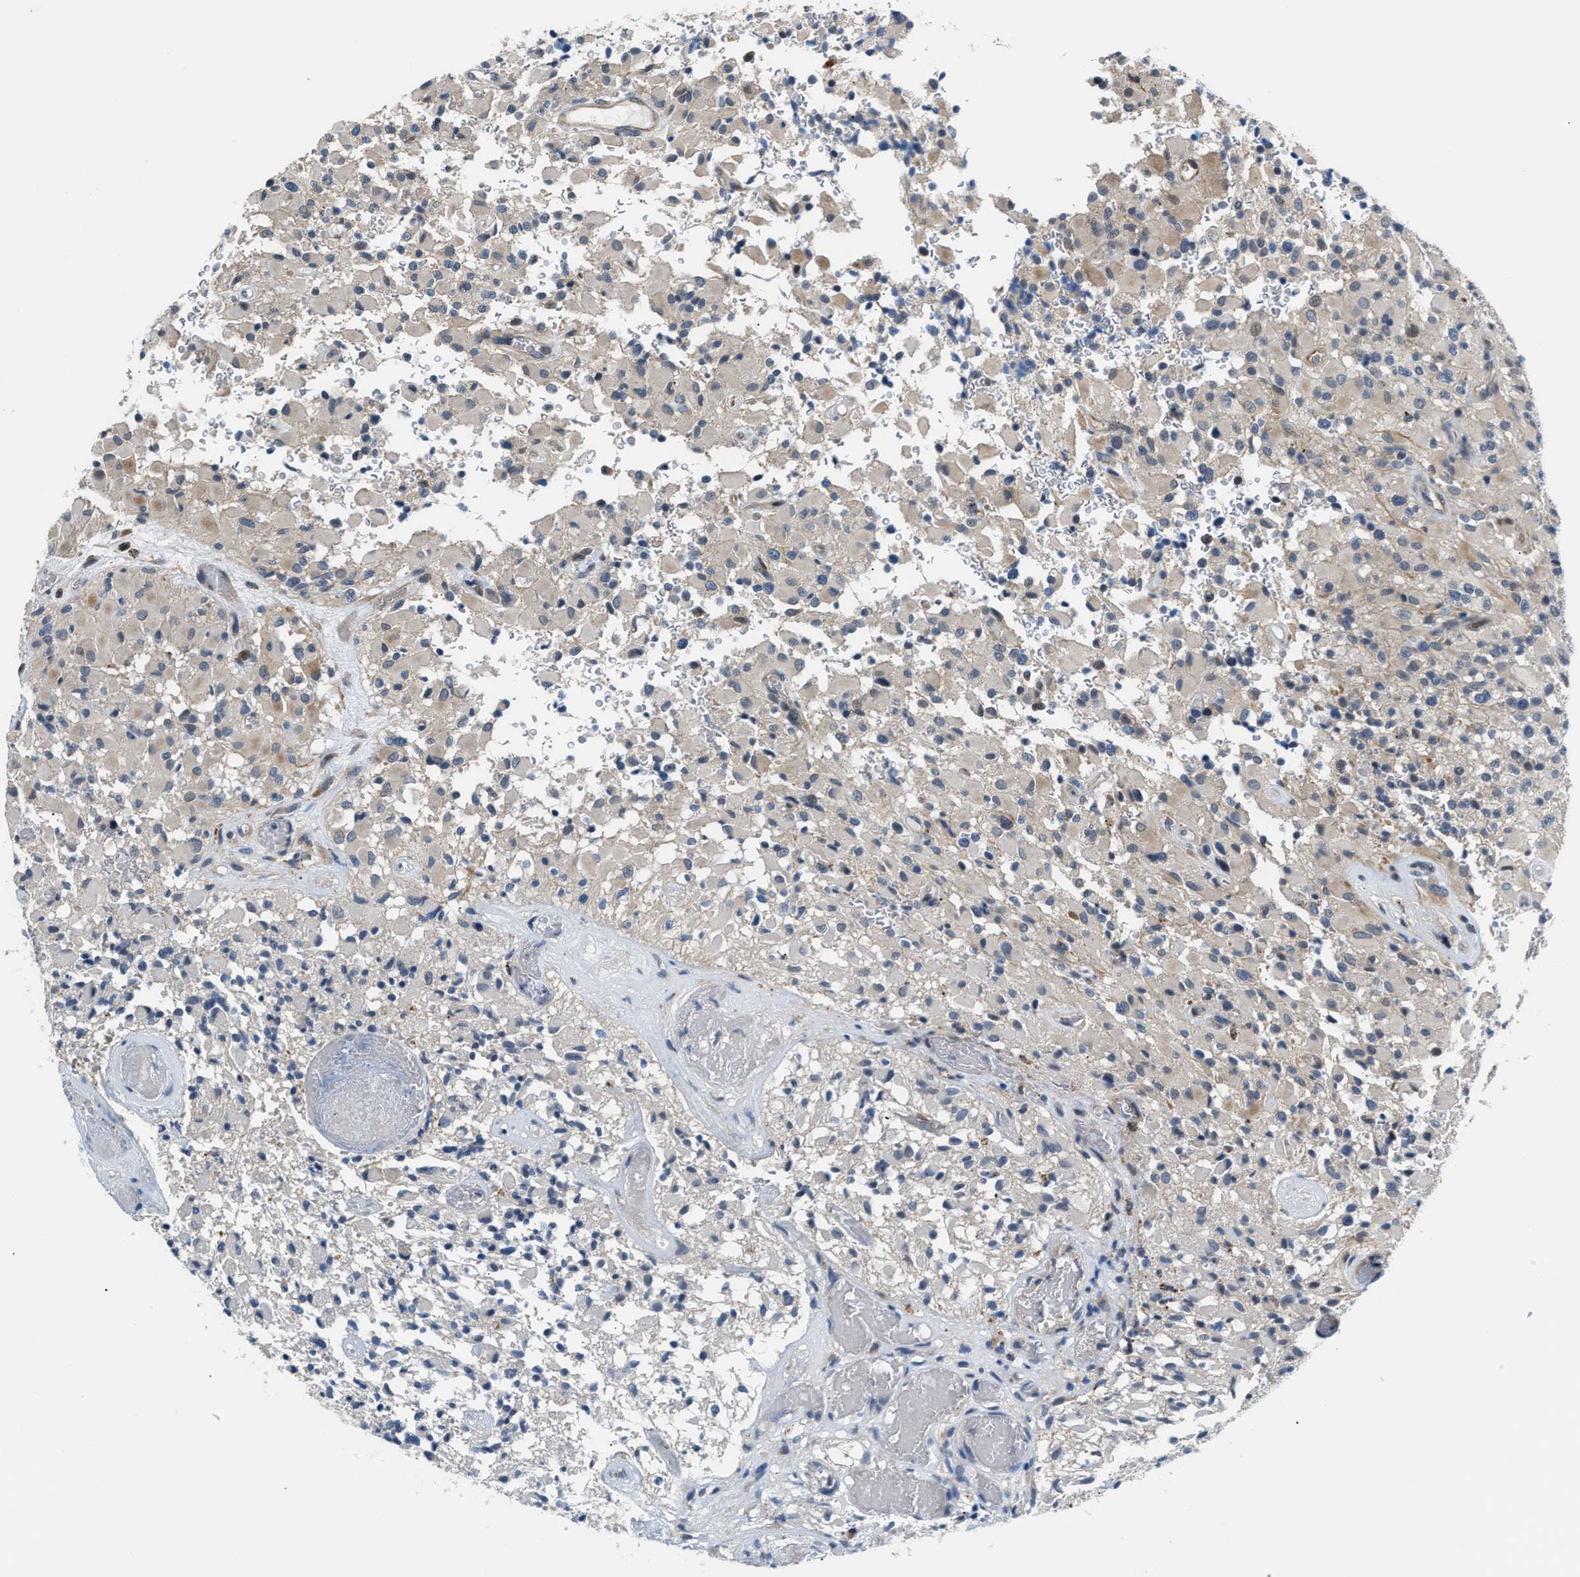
{"staining": {"intensity": "negative", "quantity": "none", "location": "none"}, "tissue": "glioma", "cell_type": "Tumor cells", "image_type": "cancer", "snomed": [{"axis": "morphology", "description": "Glioma, malignant, High grade"}, {"axis": "topography", "description": "Brain"}], "caption": "Malignant high-grade glioma stained for a protein using IHC shows no expression tumor cells.", "gene": "PPM1H", "patient": {"sex": "male", "age": 71}}